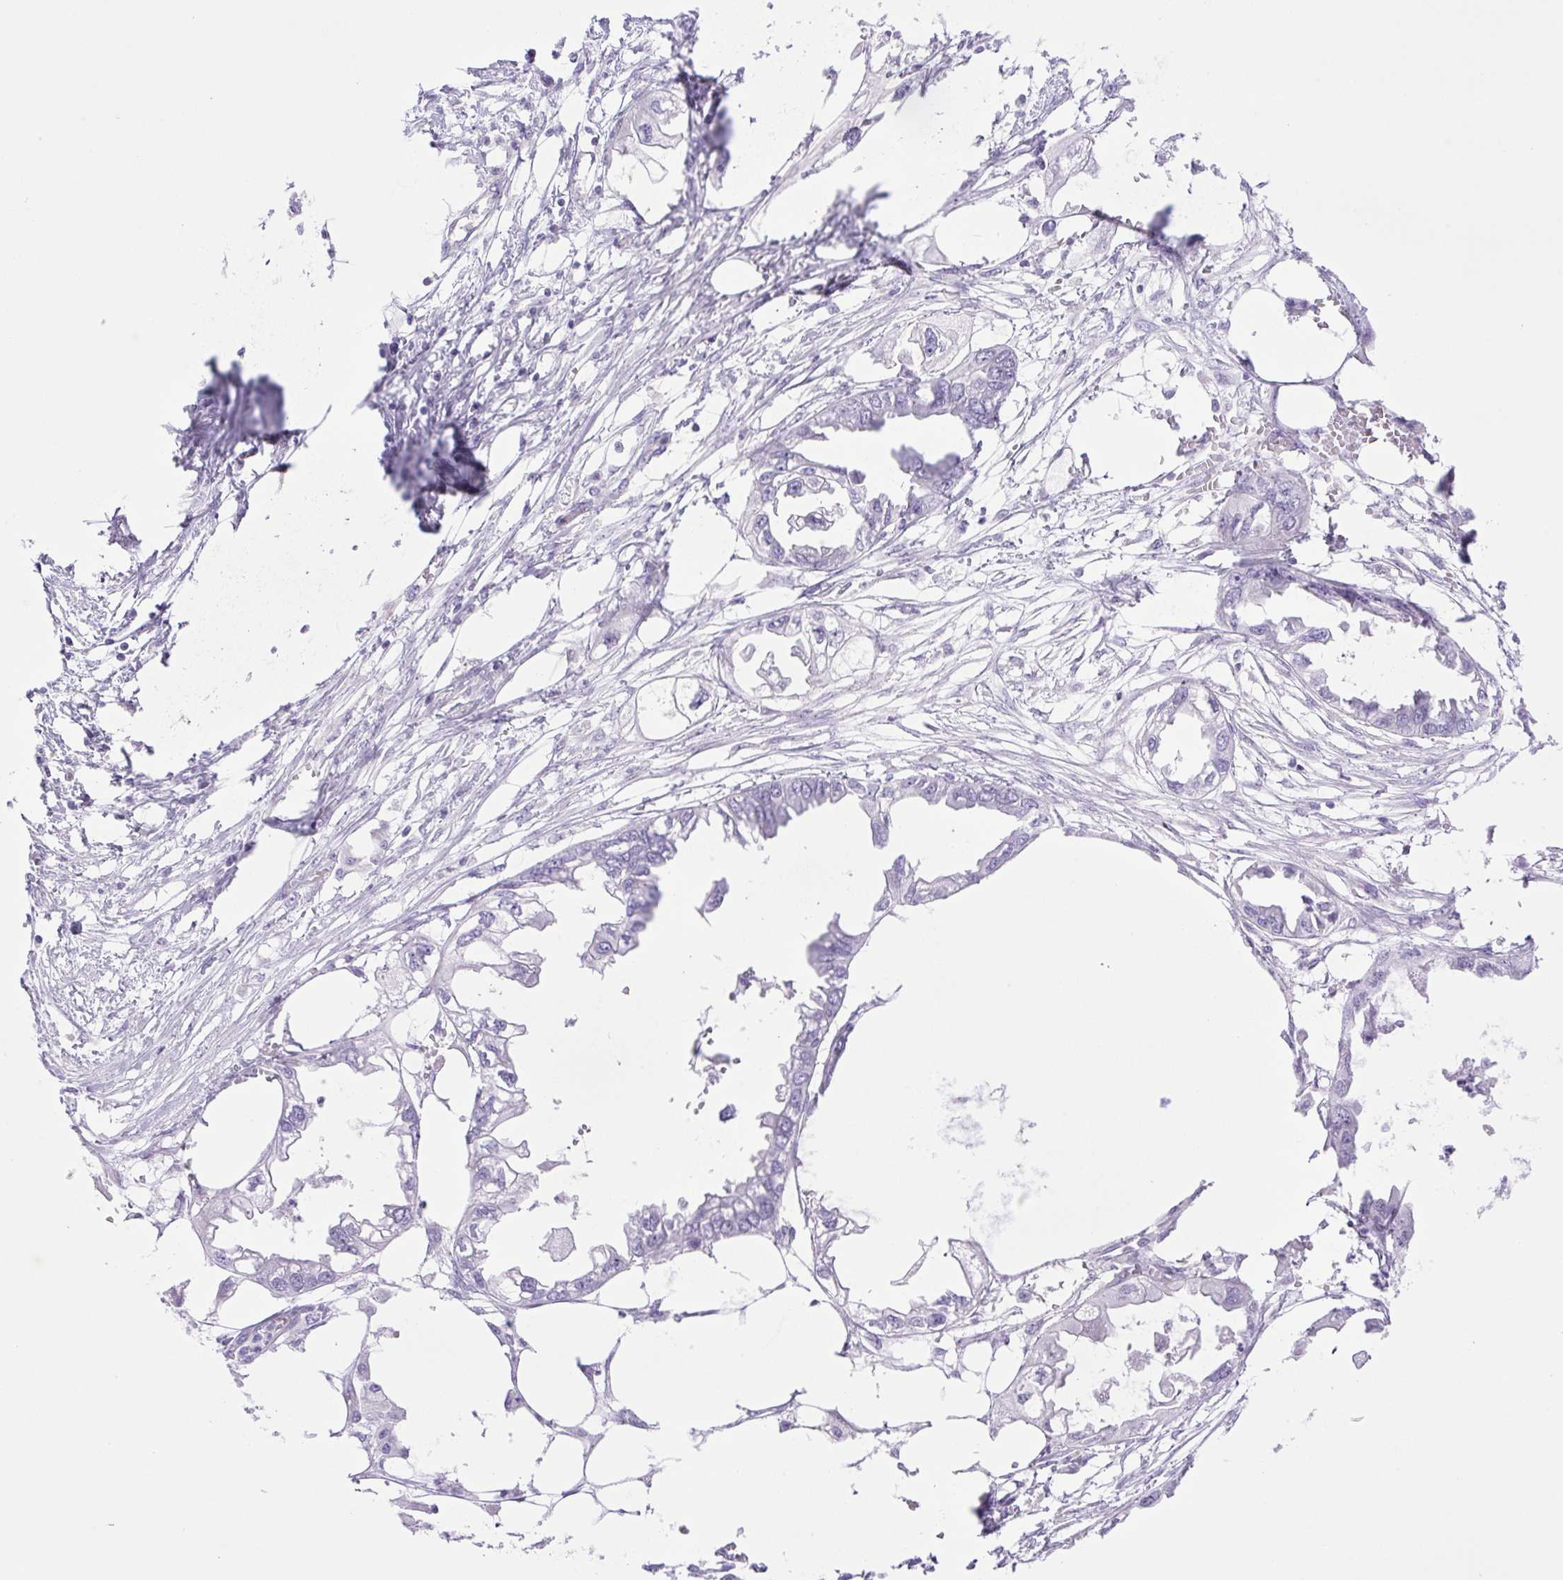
{"staining": {"intensity": "negative", "quantity": "none", "location": "none"}, "tissue": "endometrial cancer", "cell_type": "Tumor cells", "image_type": "cancer", "snomed": [{"axis": "morphology", "description": "Adenocarcinoma, NOS"}, {"axis": "morphology", "description": "Adenocarcinoma, metastatic, NOS"}, {"axis": "topography", "description": "Adipose tissue"}, {"axis": "topography", "description": "Endometrium"}], "caption": "IHC of endometrial adenocarcinoma shows no staining in tumor cells.", "gene": "CDSN", "patient": {"sex": "female", "age": 67}}